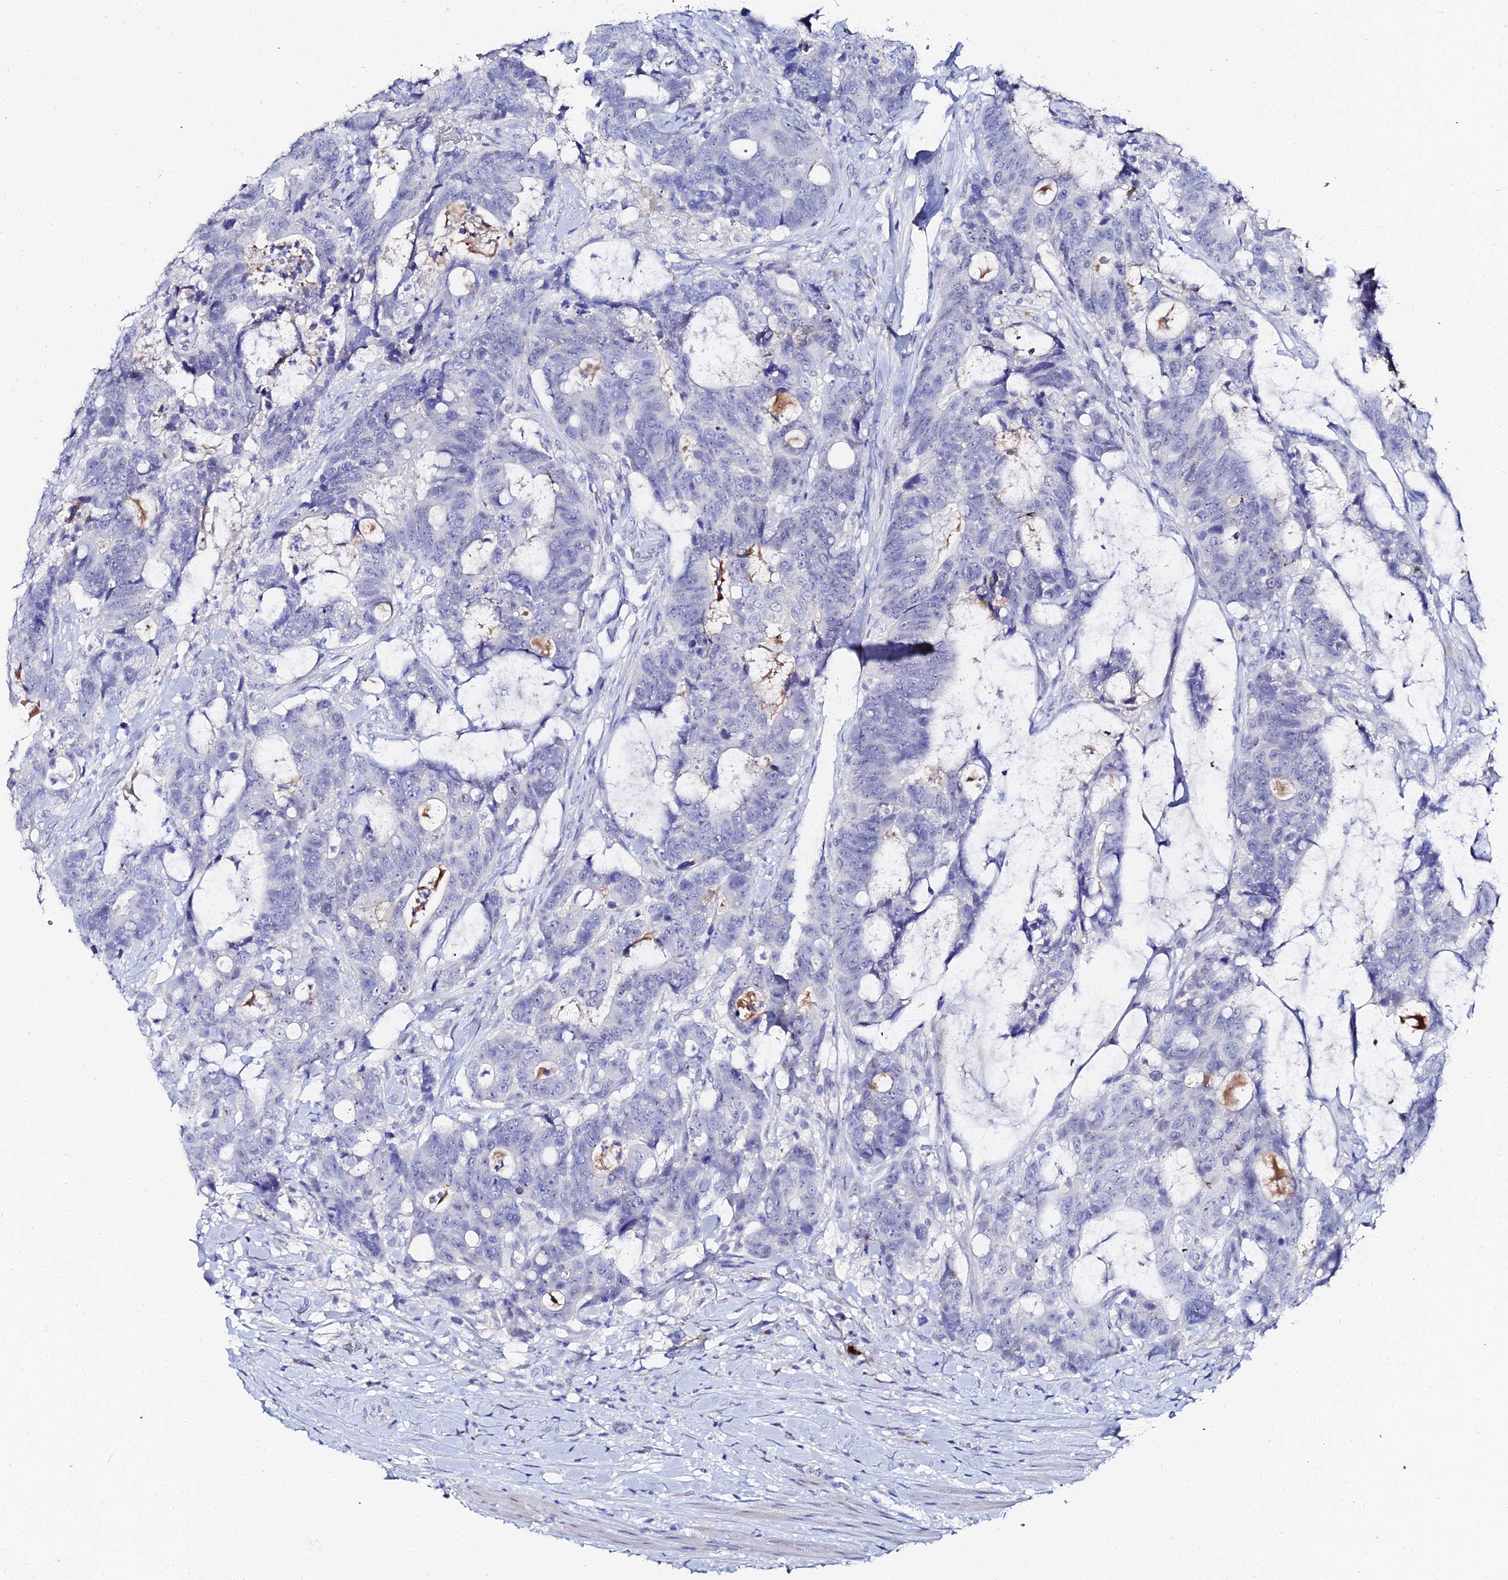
{"staining": {"intensity": "negative", "quantity": "none", "location": "none"}, "tissue": "colorectal cancer", "cell_type": "Tumor cells", "image_type": "cancer", "snomed": [{"axis": "morphology", "description": "Adenocarcinoma, NOS"}, {"axis": "topography", "description": "Colon"}], "caption": "An image of human colorectal adenocarcinoma is negative for staining in tumor cells.", "gene": "KRT17", "patient": {"sex": "female", "age": 82}}